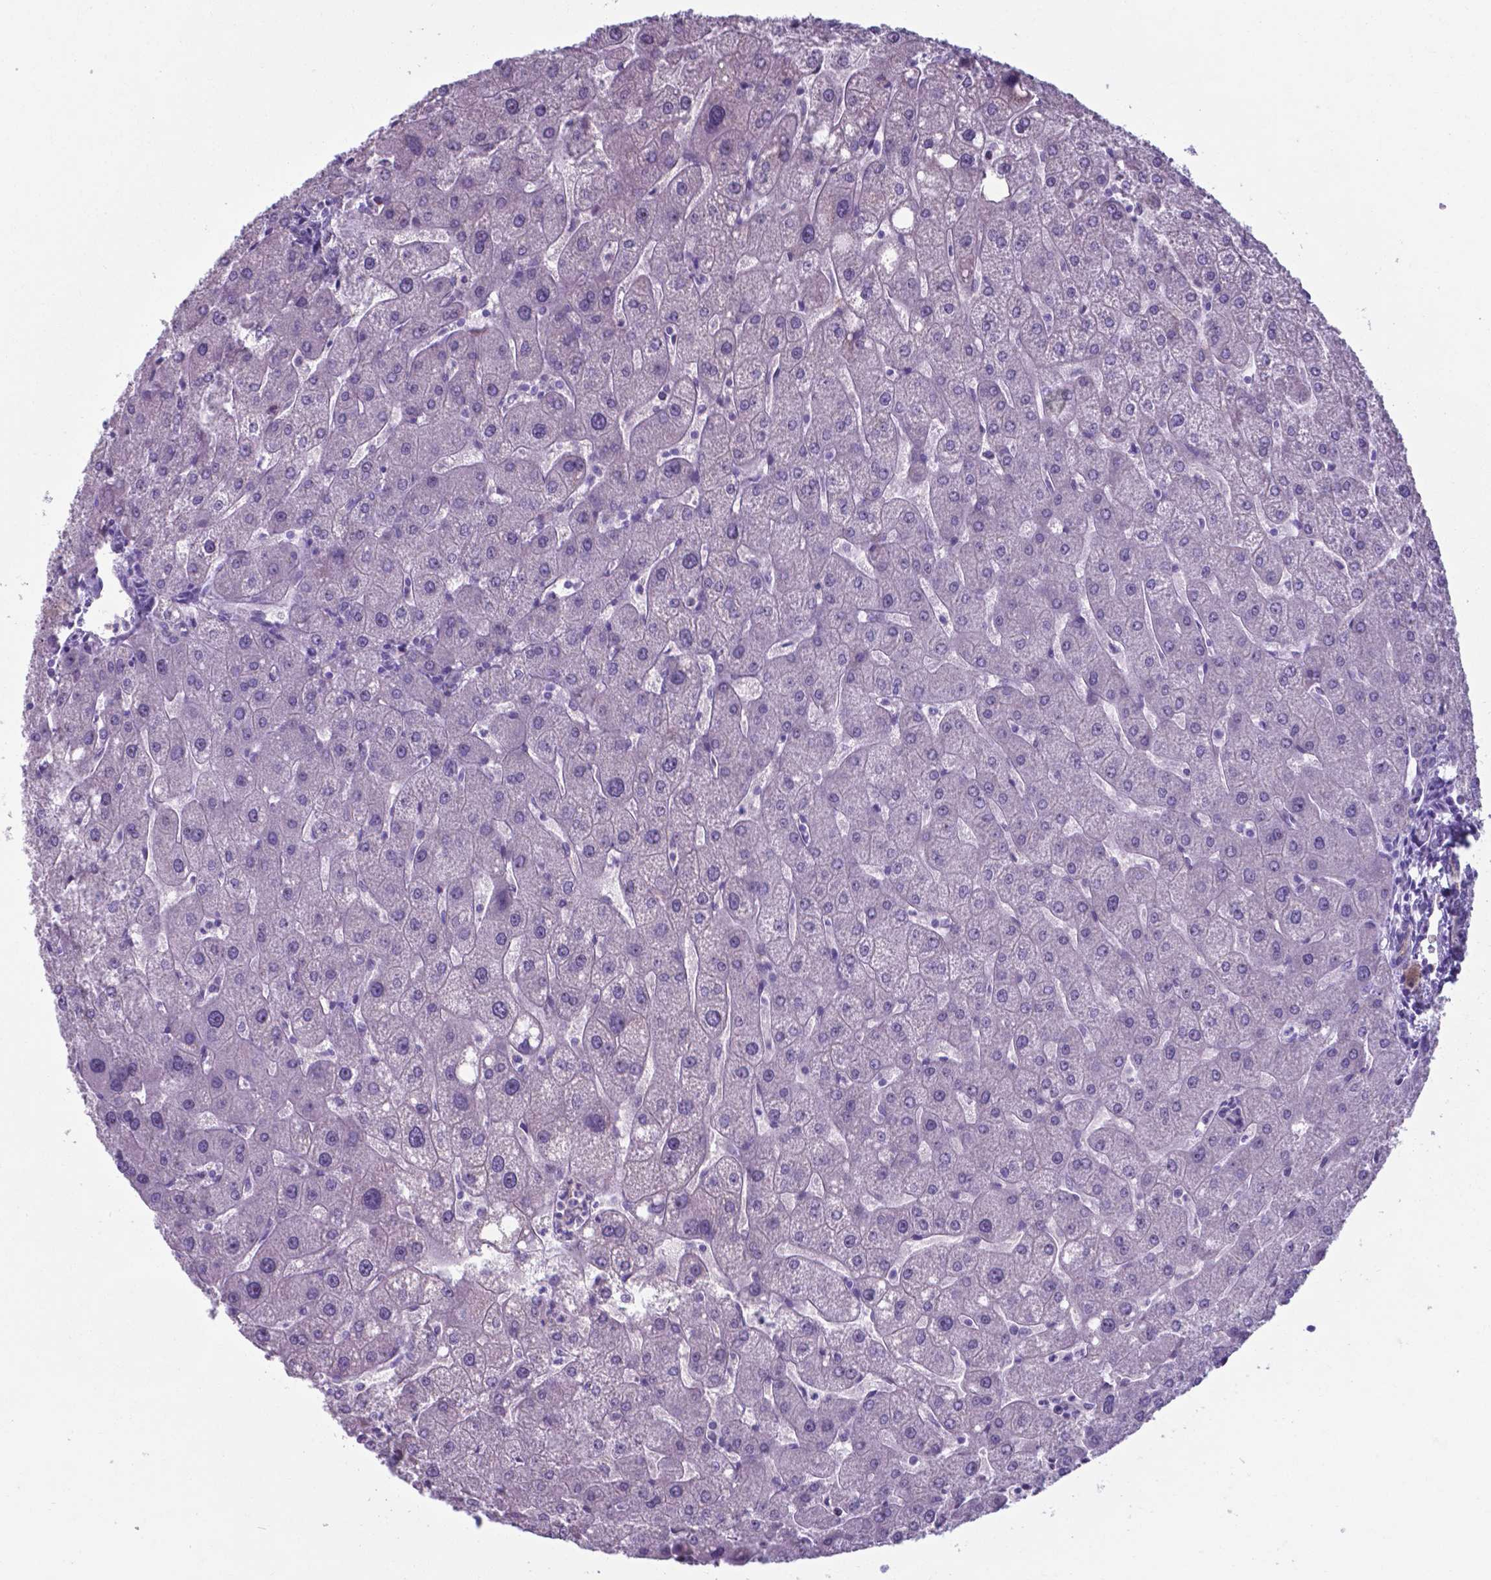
{"staining": {"intensity": "negative", "quantity": "none", "location": "none"}, "tissue": "liver", "cell_type": "Cholangiocytes", "image_type": "normal", "snomed": [{"axis": "morphology", "description": "Normal tissue, NOS"}, {"axis": "topography", "description": "Liver"}], "caption": "DAB immunohistochemical staining of normal human liver shows no significant expression in cholangiocytes. (DAB immunohistochemistry (IHC), high magnification).", "gene": "AP5B1", "patient": {"sex": "male", "age": 67}}